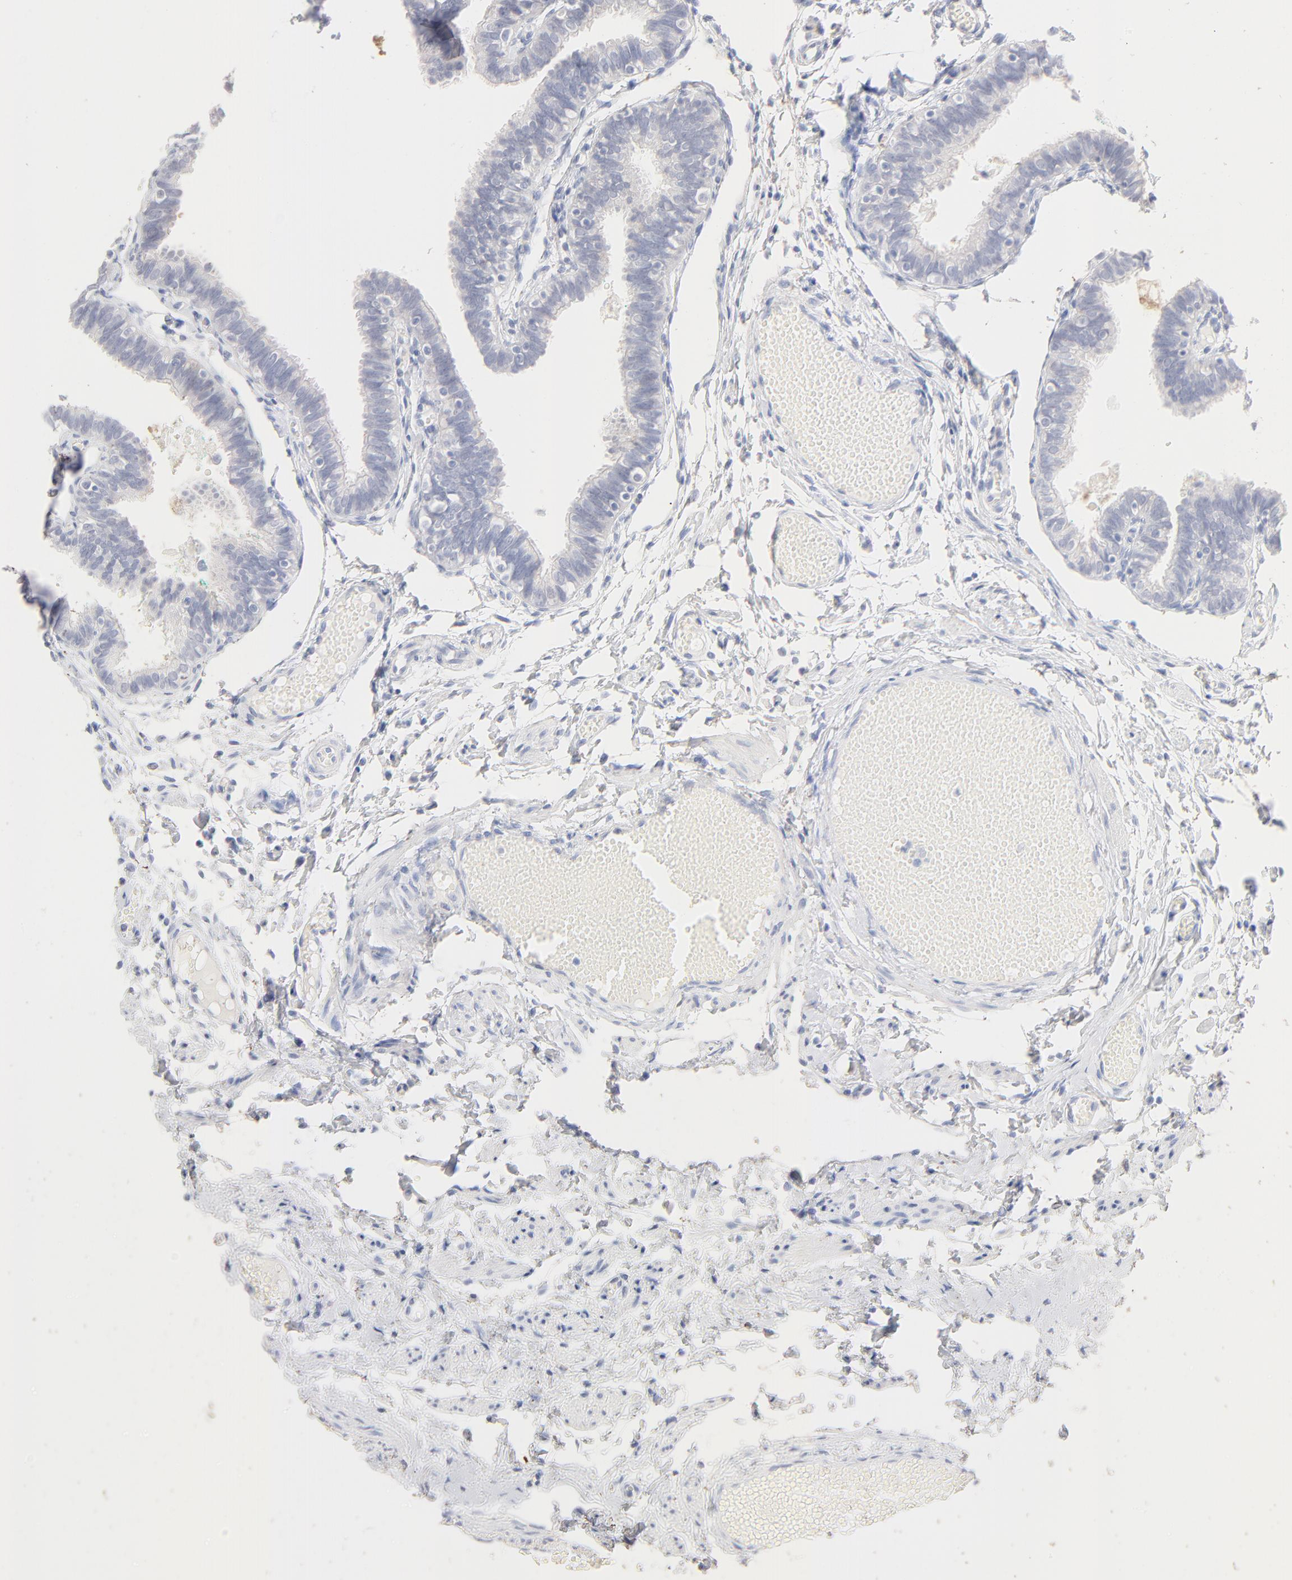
{"staining": {"intensity": "negative", "quantity": "none", "location": "none"}, "tissue": "fallopian tube", "cell_type": "Glandular cells", "image_type": "normal", "snomed": [{"axis": "morphology", "description": "Normal tissue, NOS"}, {"axis": "topography", "description": "Fallopian tube"}], "caption": "Human fallopian tube stained for a protein using immunohistochemistry reveals no positivity in glandular cells.", "gene": "ONECUT1", "patient": {"sex": "female", "age": 46}}